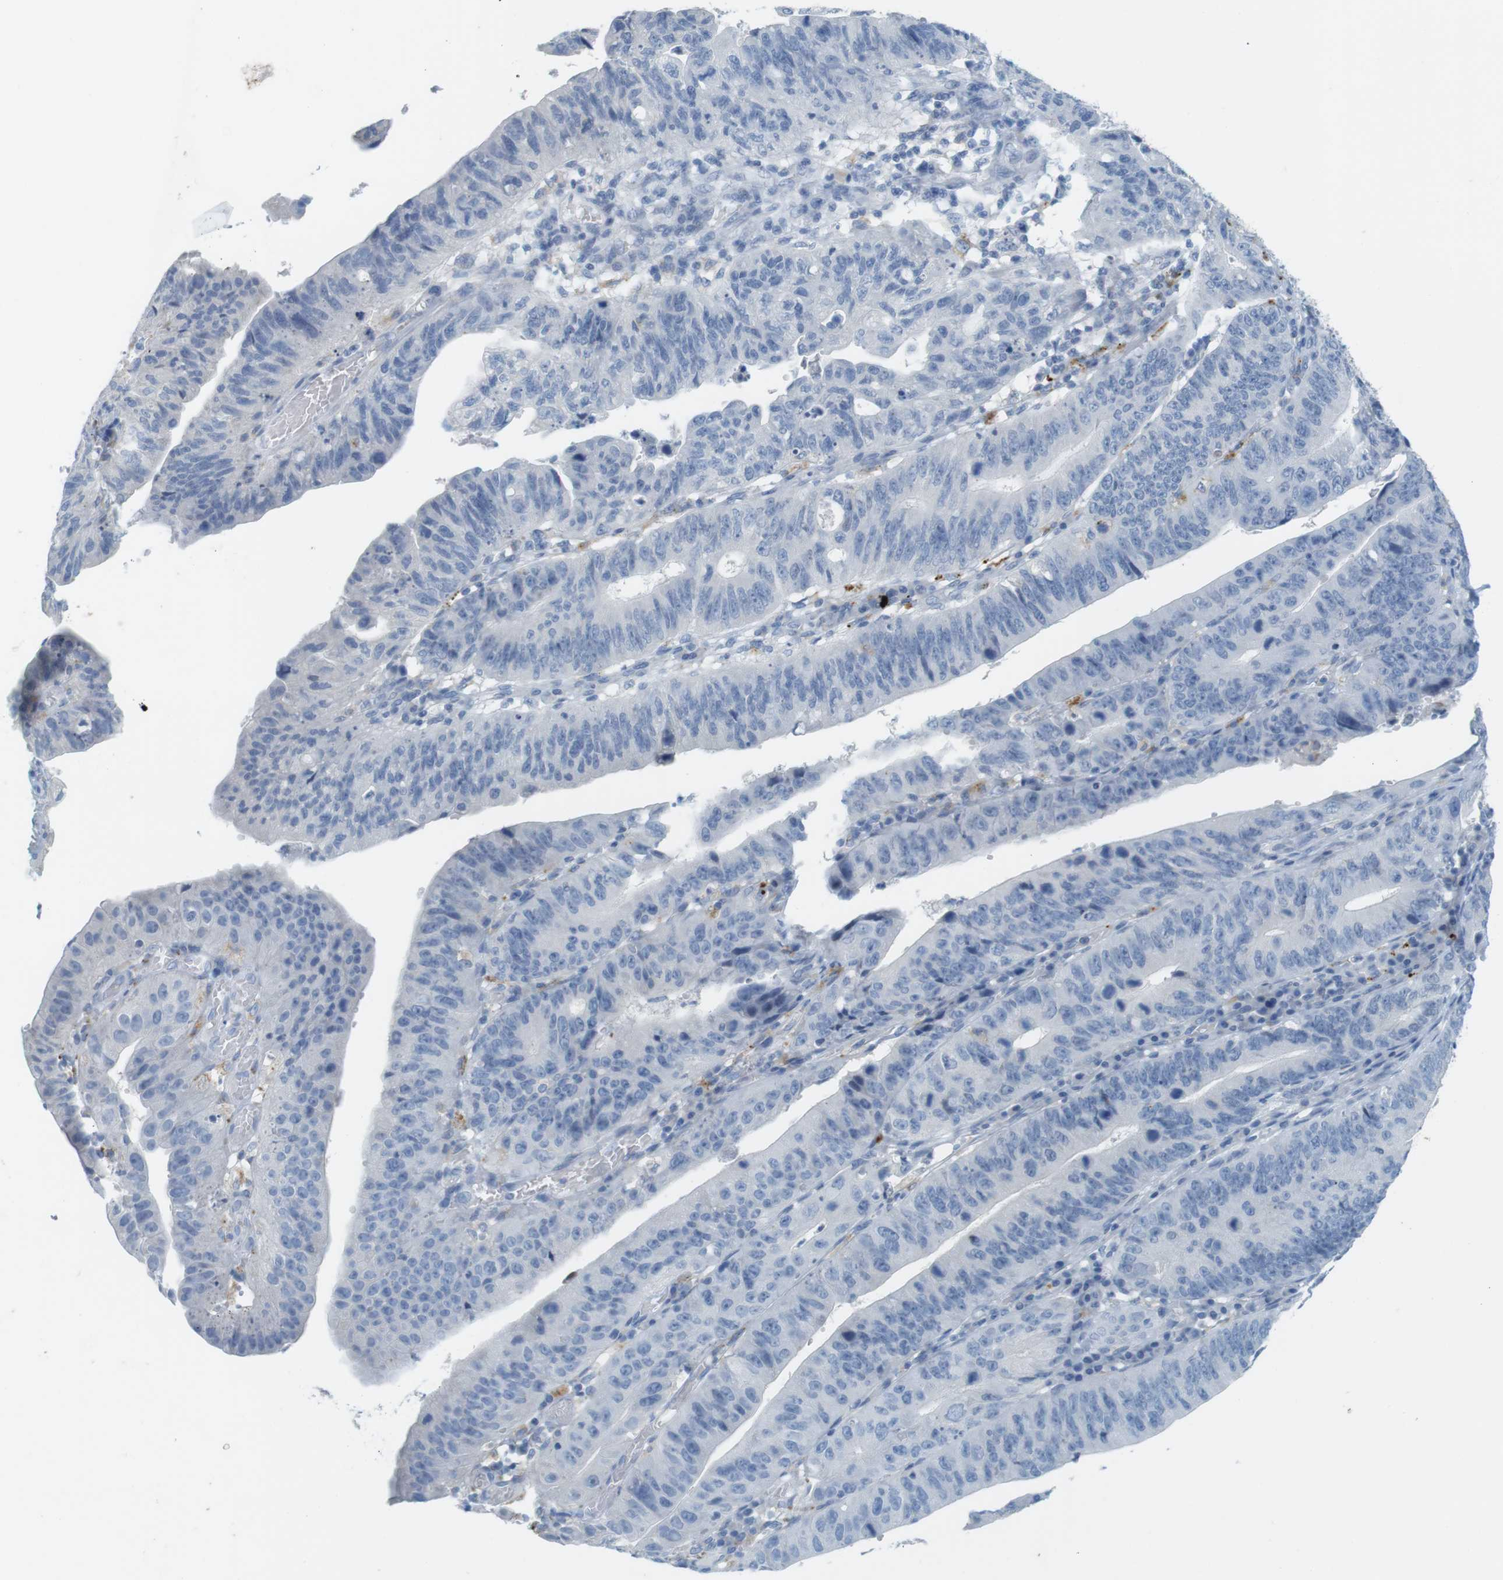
{"staining": {"intensity": "negative", "quantity": "none", "location": "none"}, "tissue": "stomach cancer", "cell_type": "Tumor cells", "image_type": "cancer", "snomed": [{"axis": "morphology", "description": "Adenocarcinoma, NOS"}, {"axis": "topography", "description": "Stomach"}], "caption": "This photomicrograph is of stomach cancer stained with immunohistochemistry to label a protein in brown with the nuclei are counter-stained blue. There is no expression in tumor cells.", "gene": "YIPF1", "patient": {"sex": "male", "age": 59}}